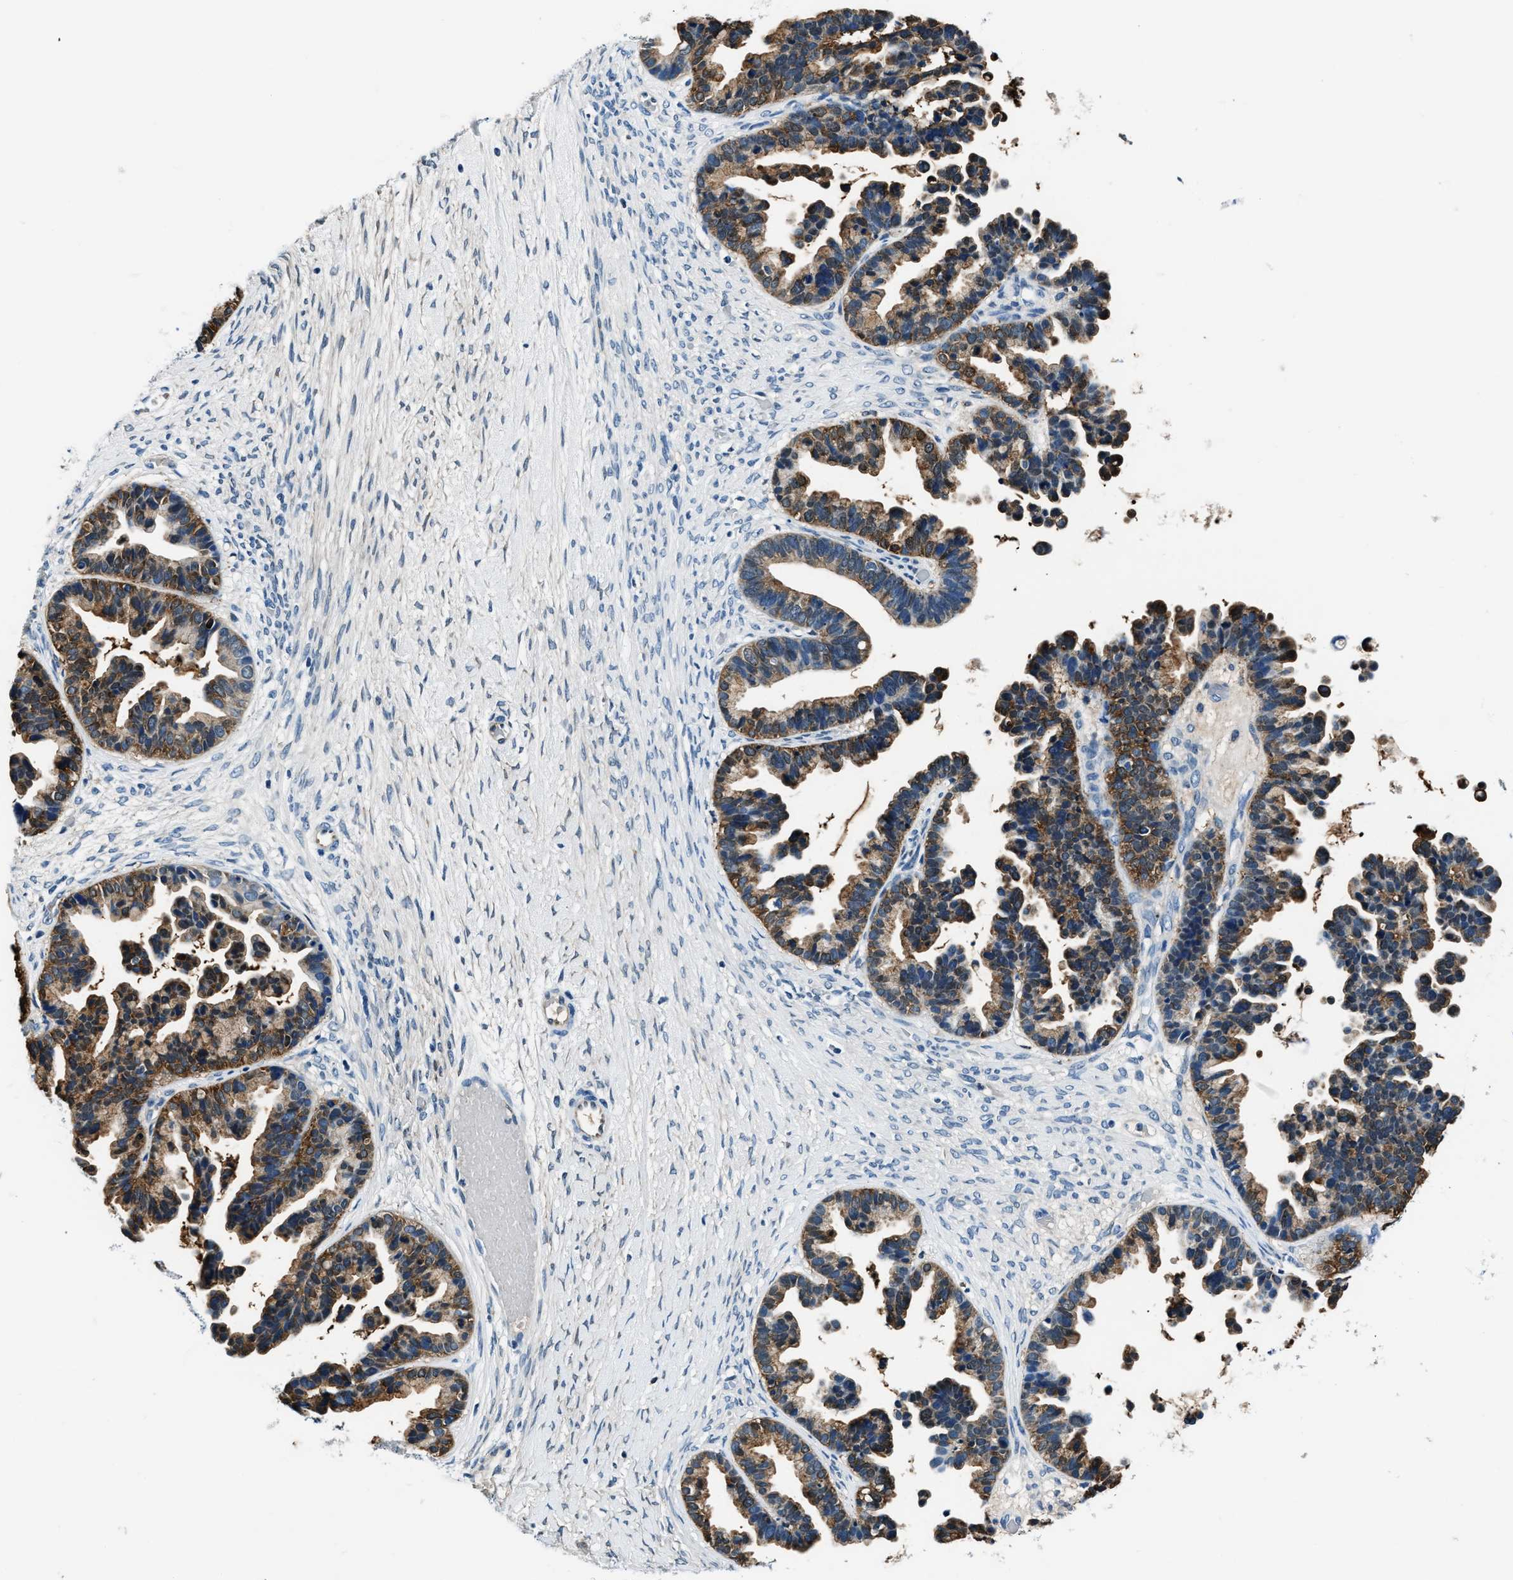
{"staining": {"intensity": "moderate", "quantity": ">75%", "location": "cytoplasmic/membranous"}, "tissue": "ovarian cancer", "cell_type": "Tumor cells", "image_type": "cancer", "snomed": [{"axis": "morphology", "description": "Cystadenocarcinoma, serous, NOS"}, {"axis": "topography", "description": "Ovary"}], "caption": "Immunohistochemical staining of serous cystadenocarcinoma (ovarian) reveals moderate cytoplasmic/membranous protein staining in approximately >75% of tumor cells.", "gene": "PTPDC1", "patient": {"sex": "female", "age": 56}}